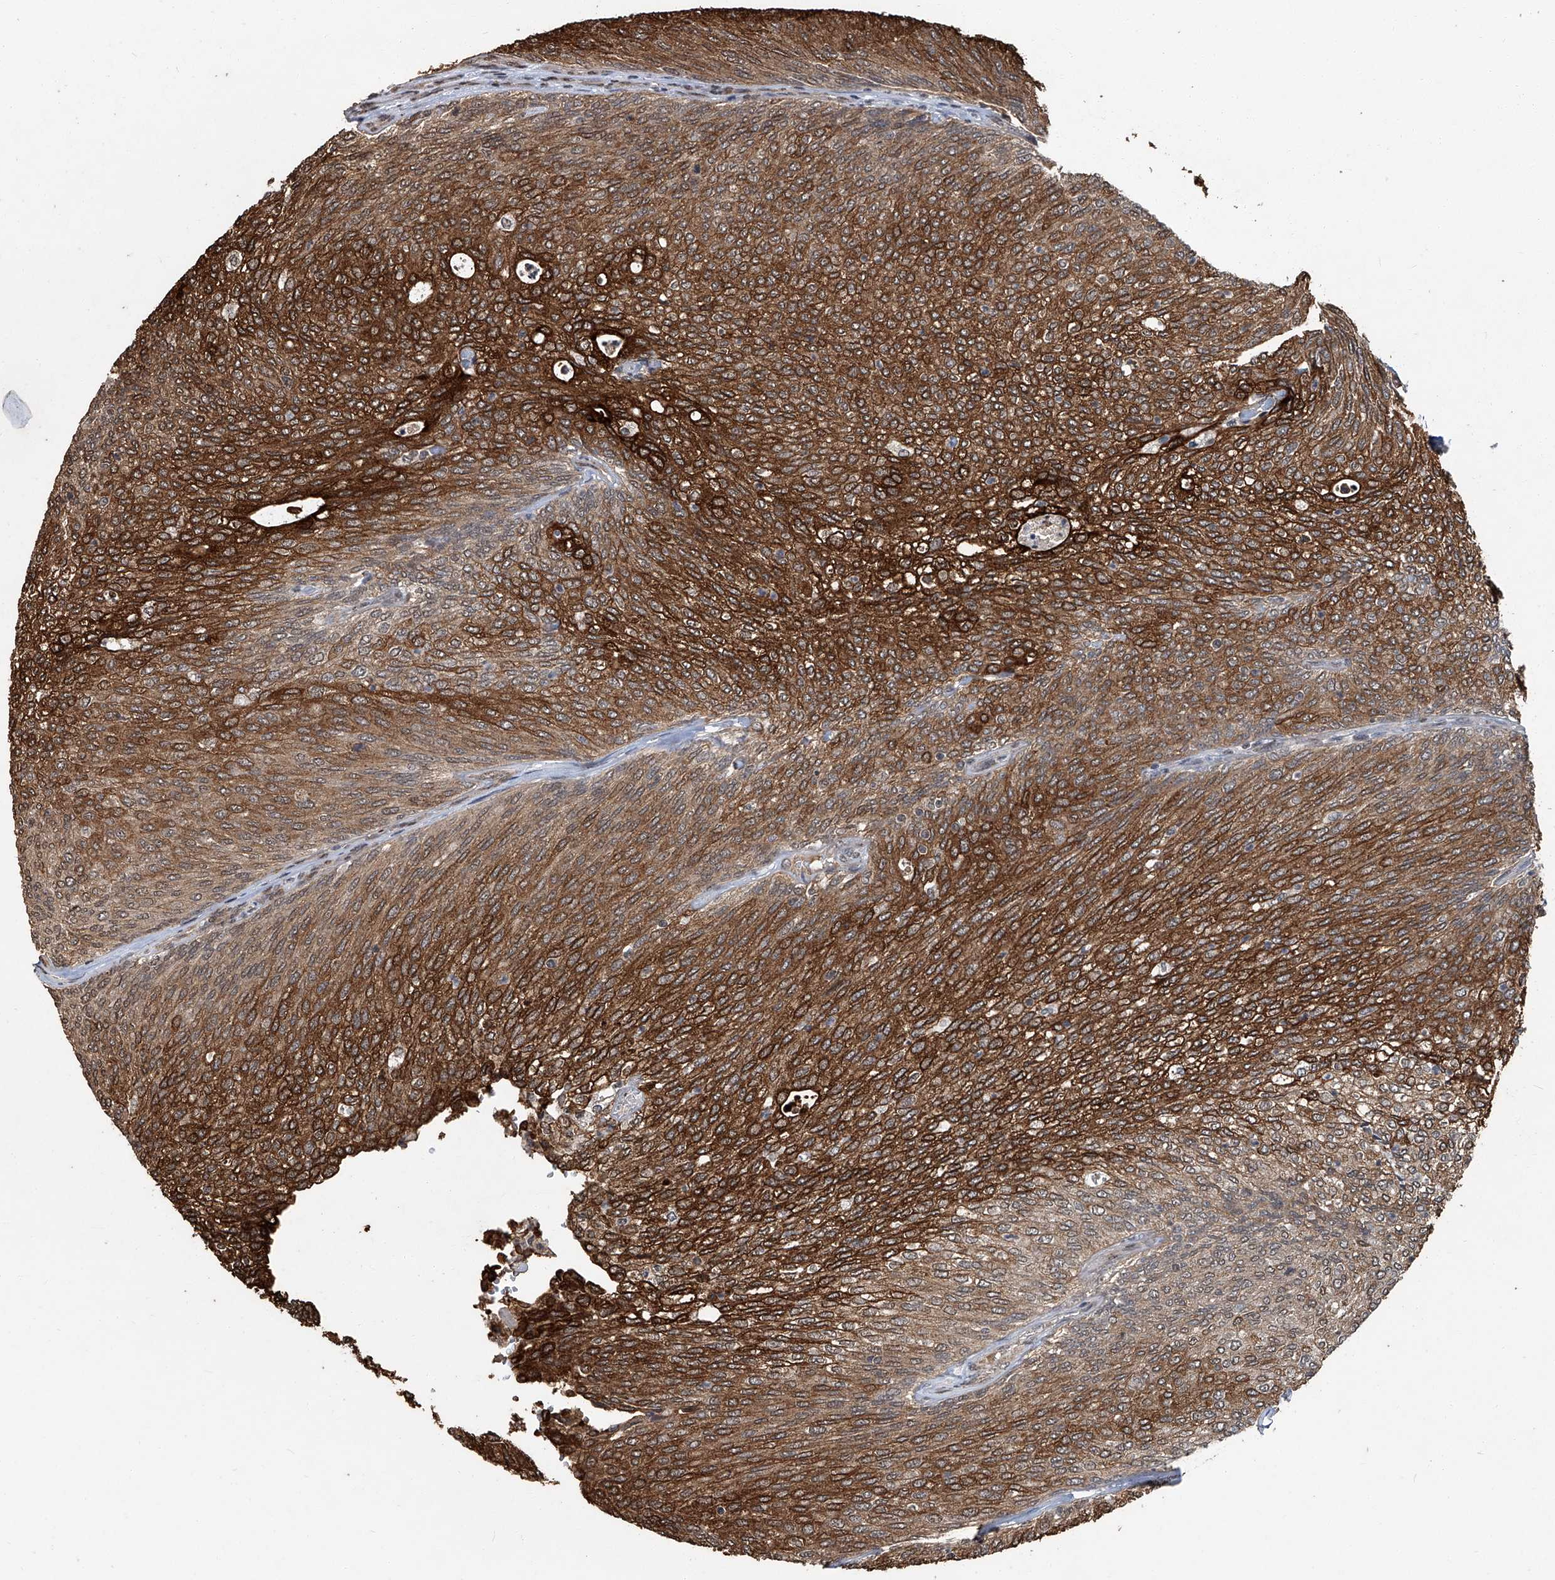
{"staining": {"intensity": "strong", "quantity": "25%-75%", "location": "cytoplasmic/membranous"}, "tissue": "urothelial cancer", "cell_type": "Tumor cells", "image_type": "cancer", "snomed": [{"axis": "morphology", "description": "Urothelial carcinoma, Low grade"}, {"axis": "topography", "description": "Urinary bladder"}], "caption": "An image of low-grade urothelial carcinoma stained for a protein demonstrates strong cytoplasmic/membranous brown staining in tumor cells.", "gene": "GPR132", "patient": {"sex": "female", "age": 79}}